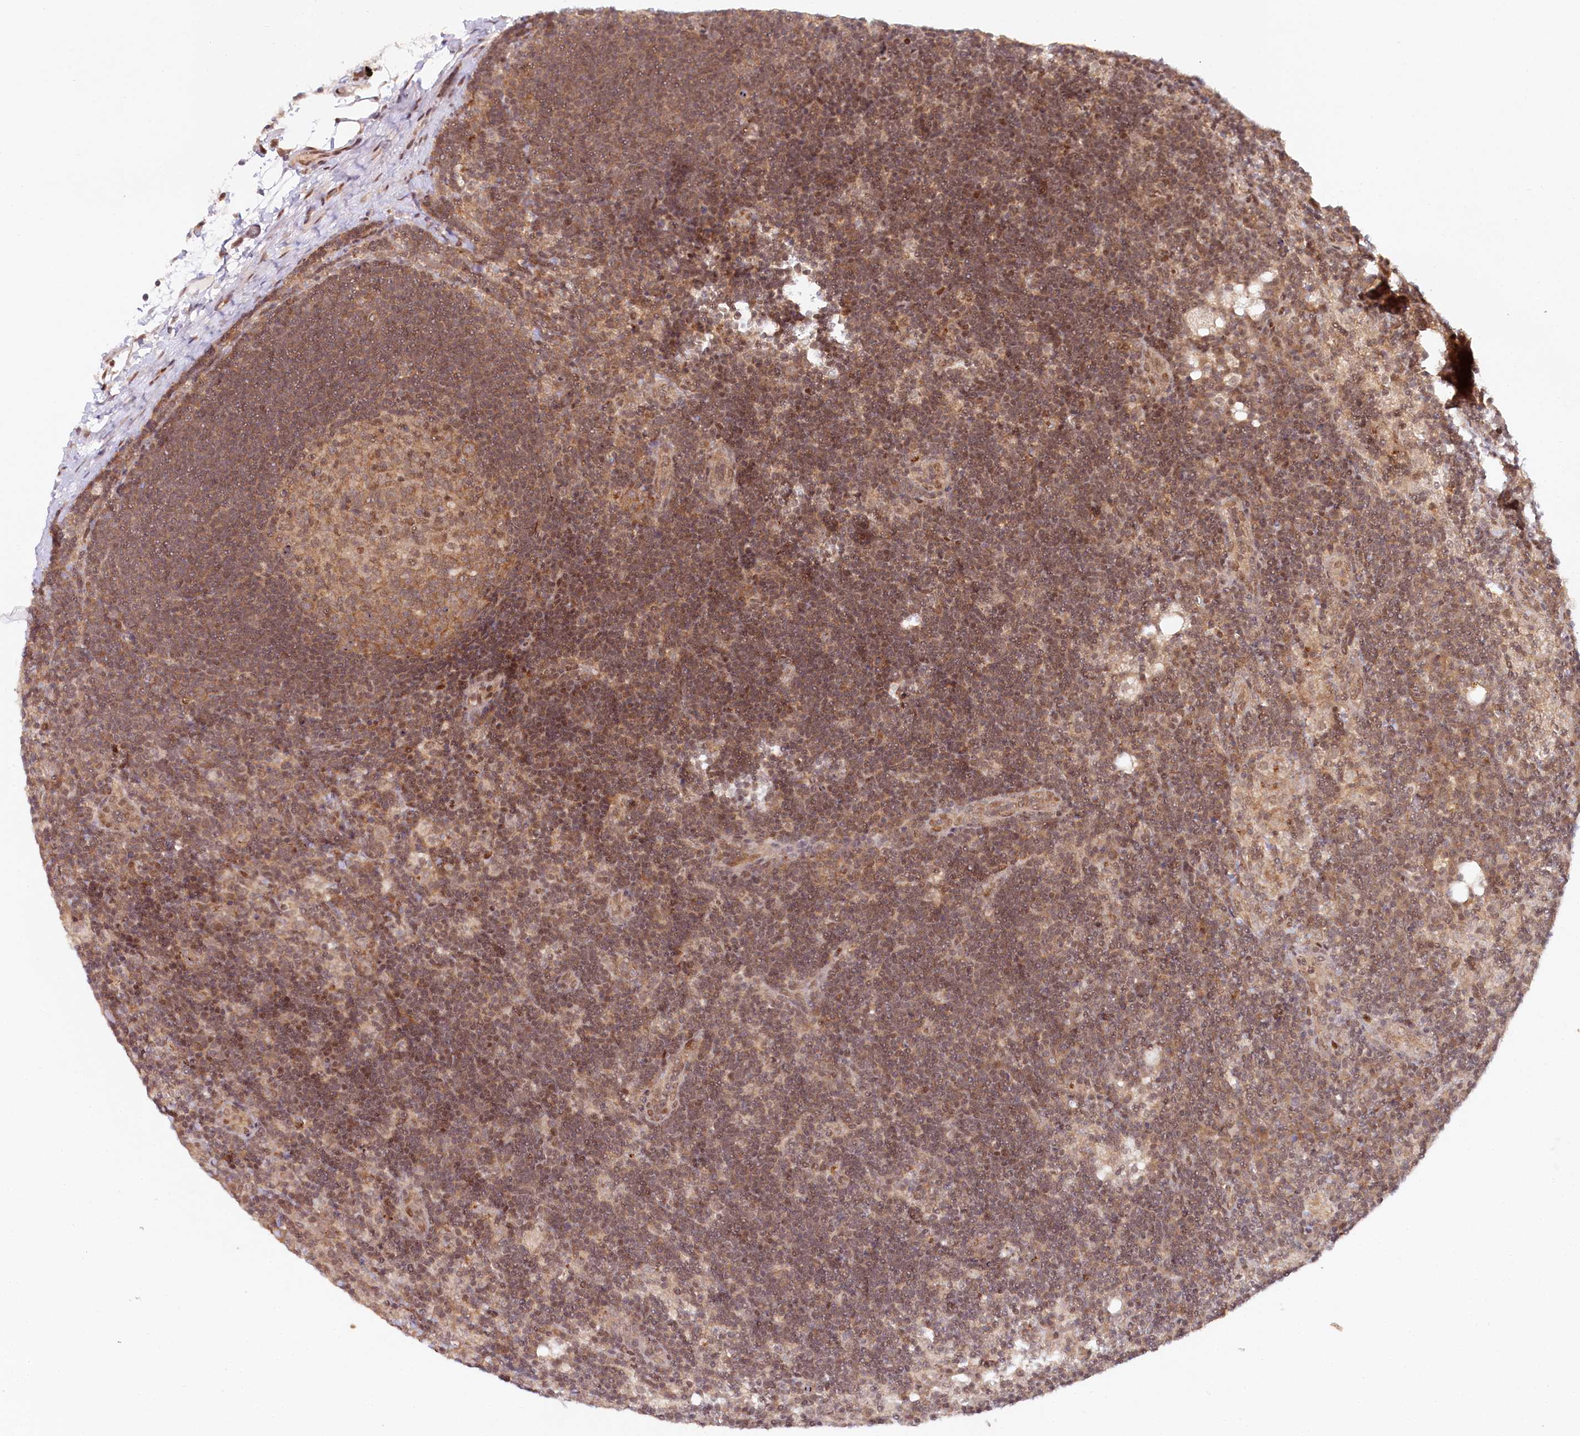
{"staining": {"intensity": "moderate", "quantity": ">75%", "location": "cytoplasmic/membranous,nuclear"}, "tissue": "lymph node", "cell_type": "Germinal center cells", "image_type": "normal", "snomed": [{"axis": "morphology", "description": "Normal tissue, NOS"}, {"axis": "topography", "description": "Lymph node"}], "caption": "The micrograph demonstrates a brown stain indicating the presence of a protein in the cytoplasmic/membranous,nuclear of germinal center cells in lymph node. Nuclei are stained in blue.", "gene": "CCDC65", "patient": {"sex": "male", "age": 24}}